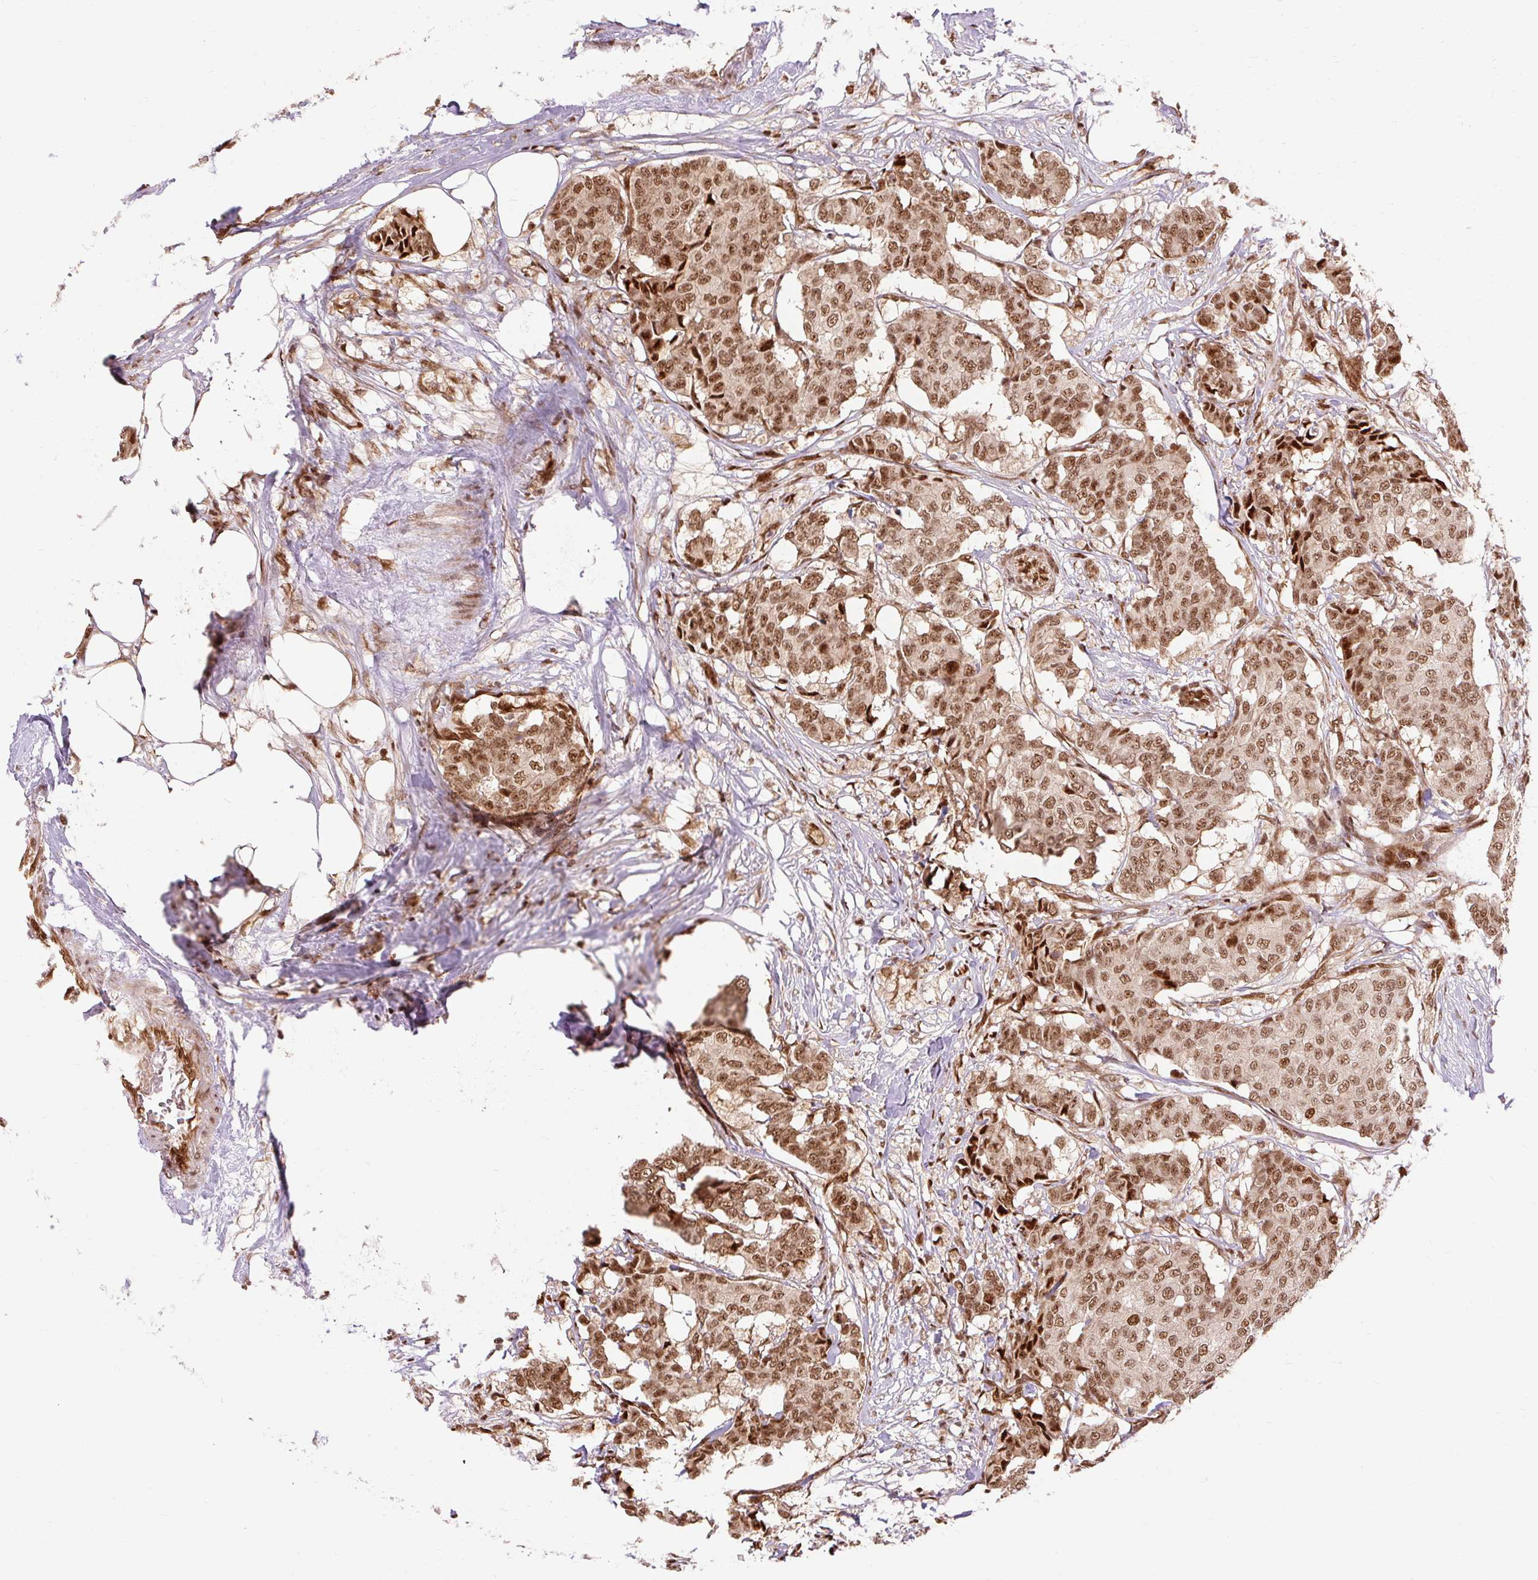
{"staining": {"intensity": "moderate", "quantity": ">75%", "location": "nuclear"}, "tissue": "breast cancer", "cell_type": "Tumor cells", "image_type": "cancer", "snomed": [{"axis": "morphology", "description": "Duct carcinoma"}, {"axis": "topography", "description": "Breast"}], "caption": "High-power microscopy captured an IHC micrograph of invasive ductal carcinoma (breast), revealing moderate nuclear staining in about >75% of tumor cells.", "gene": "MECOM", "patient": {"sex": "female", "age": 75}}